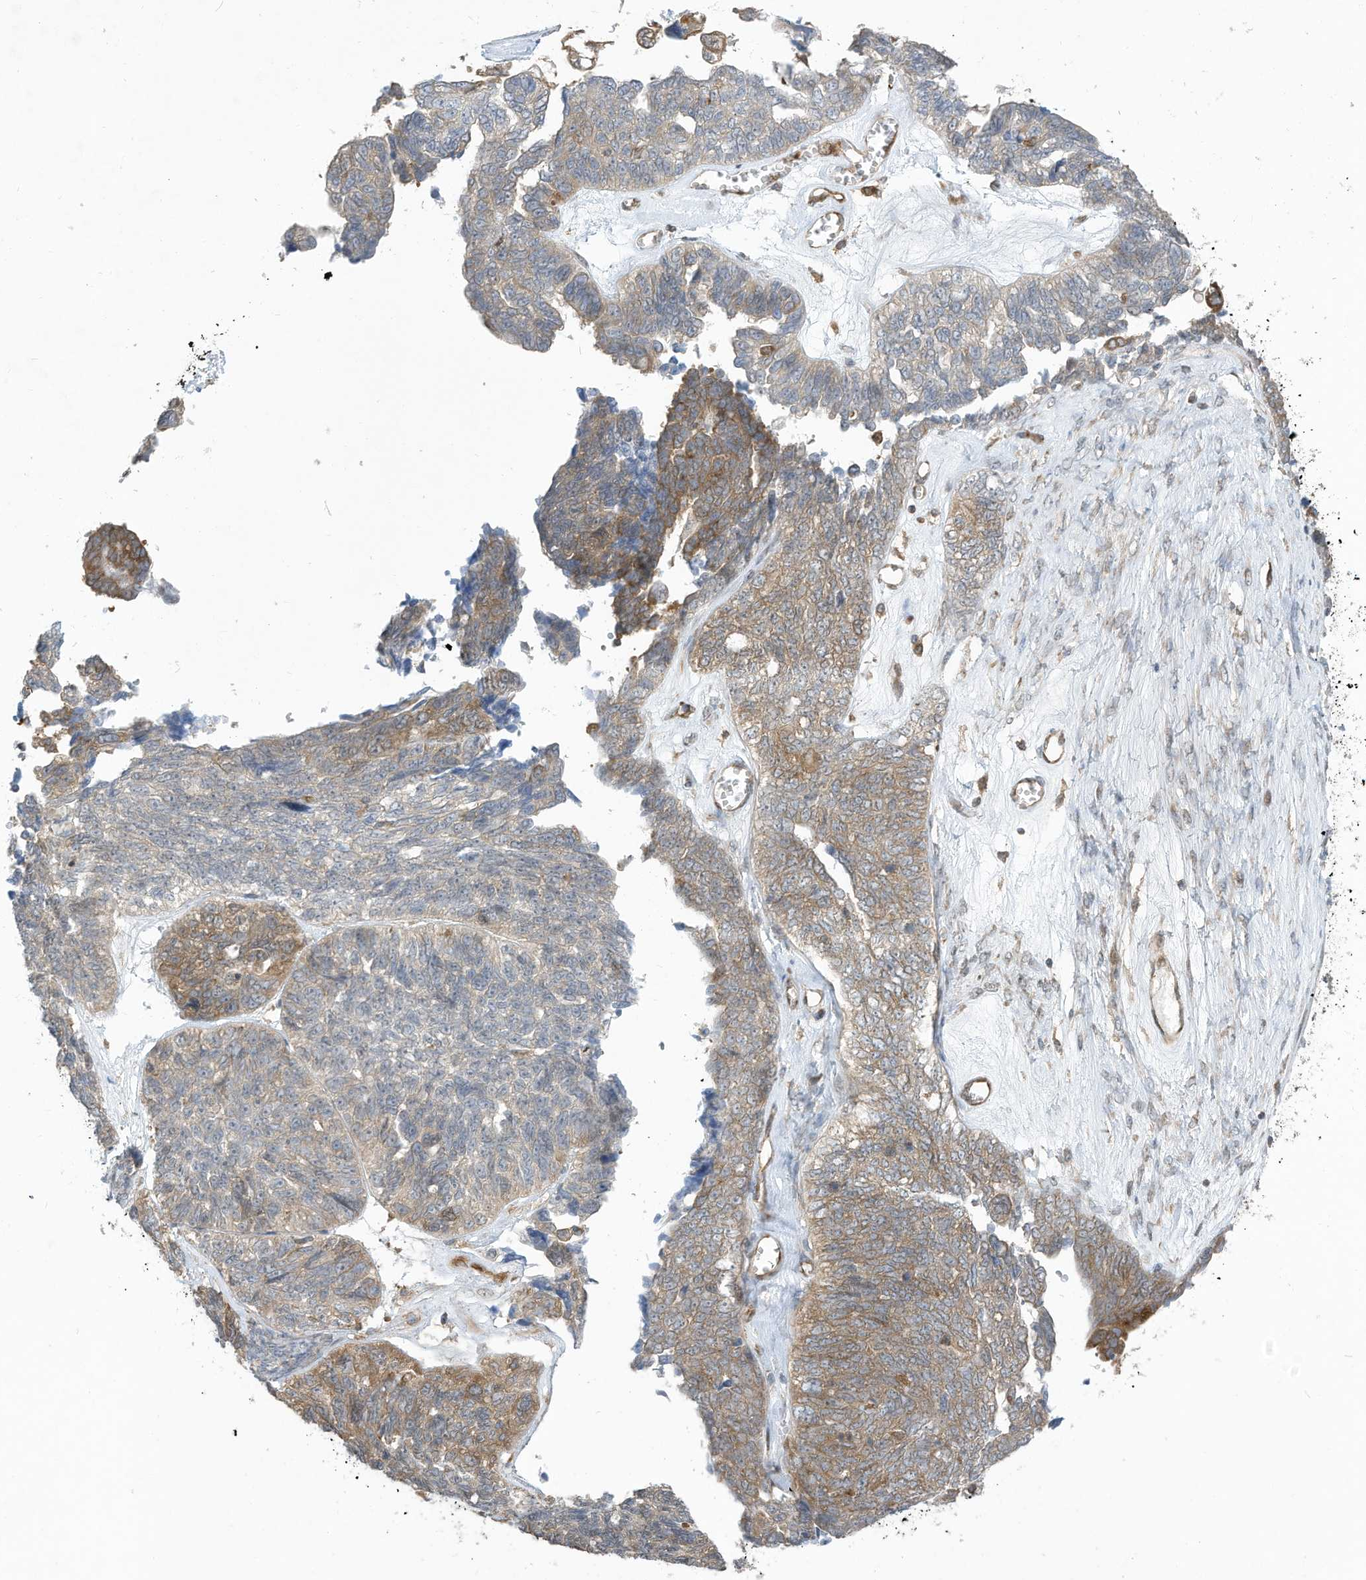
{"staining": {"intensity": "moderate", "quantity": "<25%", "location": "cytoplasmic/membranous"}, "tissue": "ovarian cancer", "cell_type": "Tumor cells", "image_type": "cancer", "snomed": [{"axis": "morphology", "description": "Cystadenocarcinoma, serous, NOS"}, {"axis": "topography", "description": "Ovary"}], "caption": "Moderate cytoplasmic/membranous staining is identified in approximately <25% of tumor cells in serous cystadenocarcinoma (ovarian). (brown staining indicates protein expression, while blue staining denotes nuclei).", "gene": "USE1", "patient": {"sex": "female", "age": 79}}